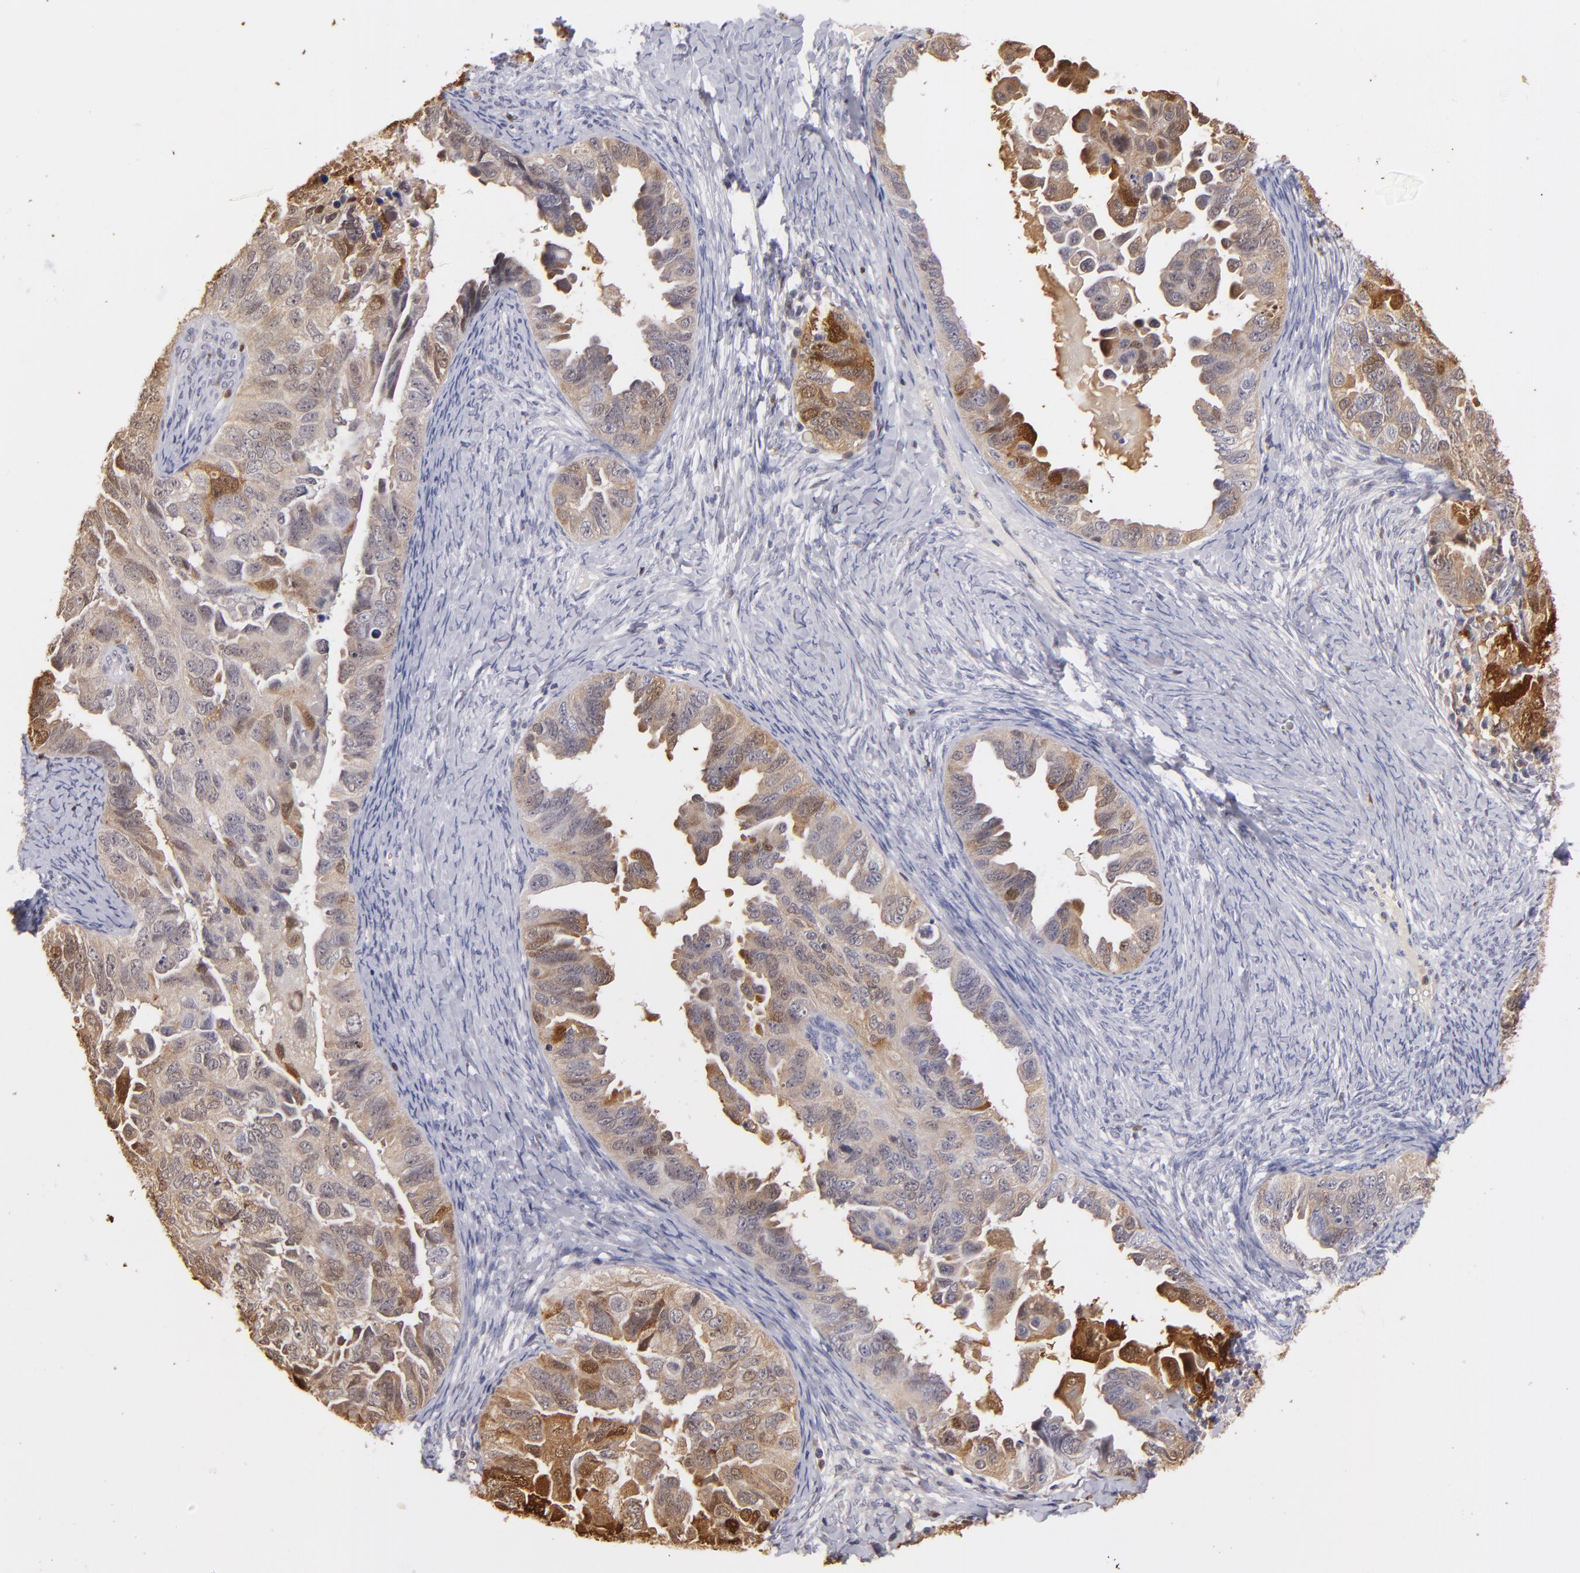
{"staining": {"intensity": "moderate", "quantity": "25%-75%", "location": "cytoplasmic/membranous,nuclear"}, "tissue": "ovarian cancer", "cell_type": "Tumor cells", "image_type": "cancer", "snomed": [{"axis": "morphology", "description": "Cystadenocarcinoma, serous, NOS"}, {"axis": "topography", "description": "Ovary"}], "caption": "Protein staining by immunohistochemistry shows moderate cytoplasmic/membranous and nuclear positivity in about 25%-75% of tumor cells in ovarian cancer.", "gene": "S100A2", "patient": {"sex": "female", "age": 82}}